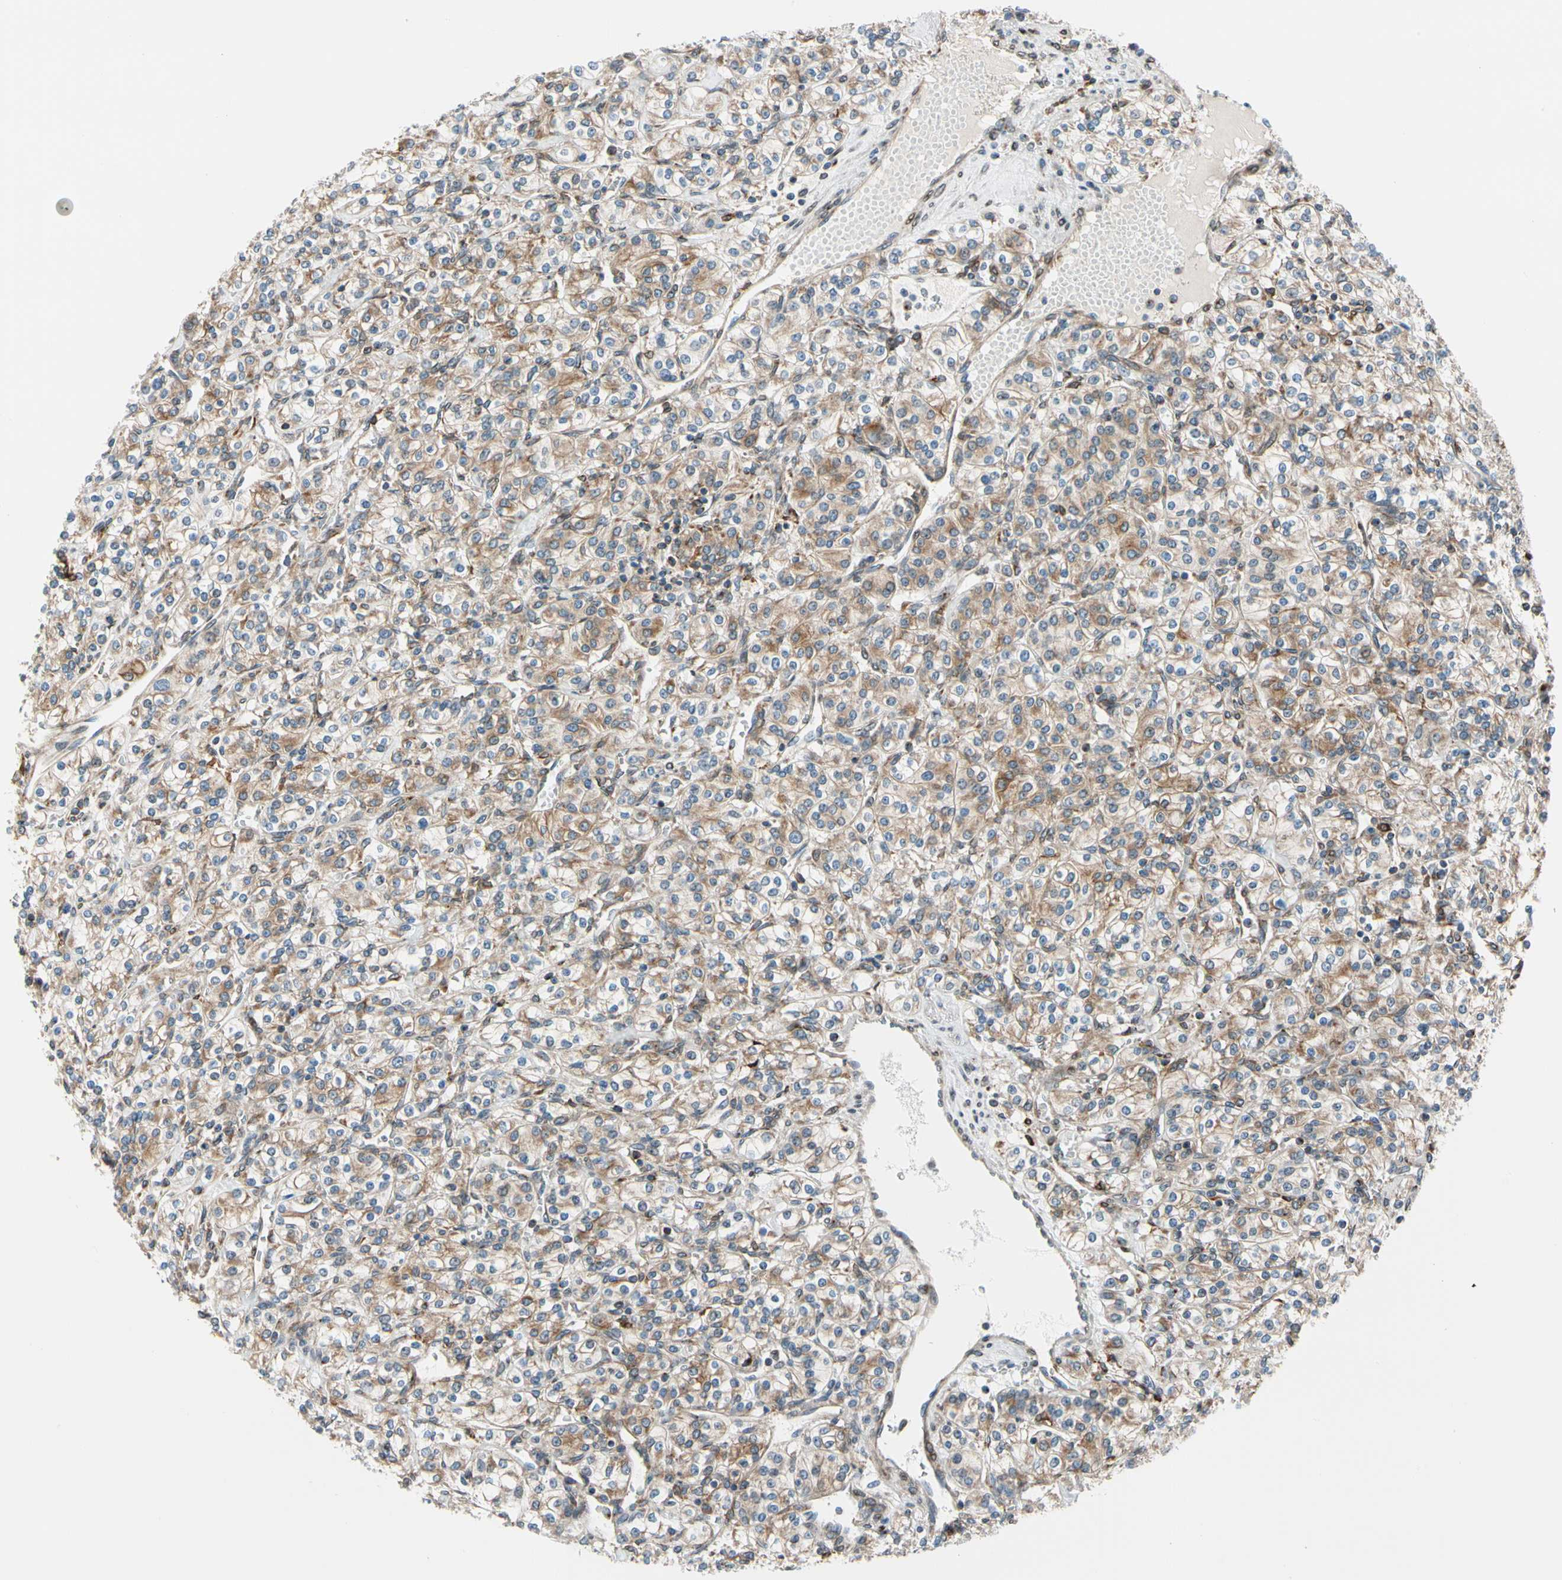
{"staining": {"intensity": "moderate", "quantity": "25%-75%", "location": "cytoplasmic/membranous"}, "tissue": "renal cancer", "cell_type": "Tumor cells", "image_type": "cancer", "snomed": [{"axis": "morphology", "description": "Adenocarcinoma, NOS"}, {"axis": "topography", "description": "Kidney"}], "caption": "Immunohistochemical staining of human renal cancer (adenocarcinoma) exhibits medium levels of moderate cytoplasmic/membranous protein staining in approximately 25%-75% of tumor cells. (brown staining indicates protein expression, while blue staining denotes nuclei).", "gene": "NUCB1", "patient": {"sex": "male", "age": 77}}